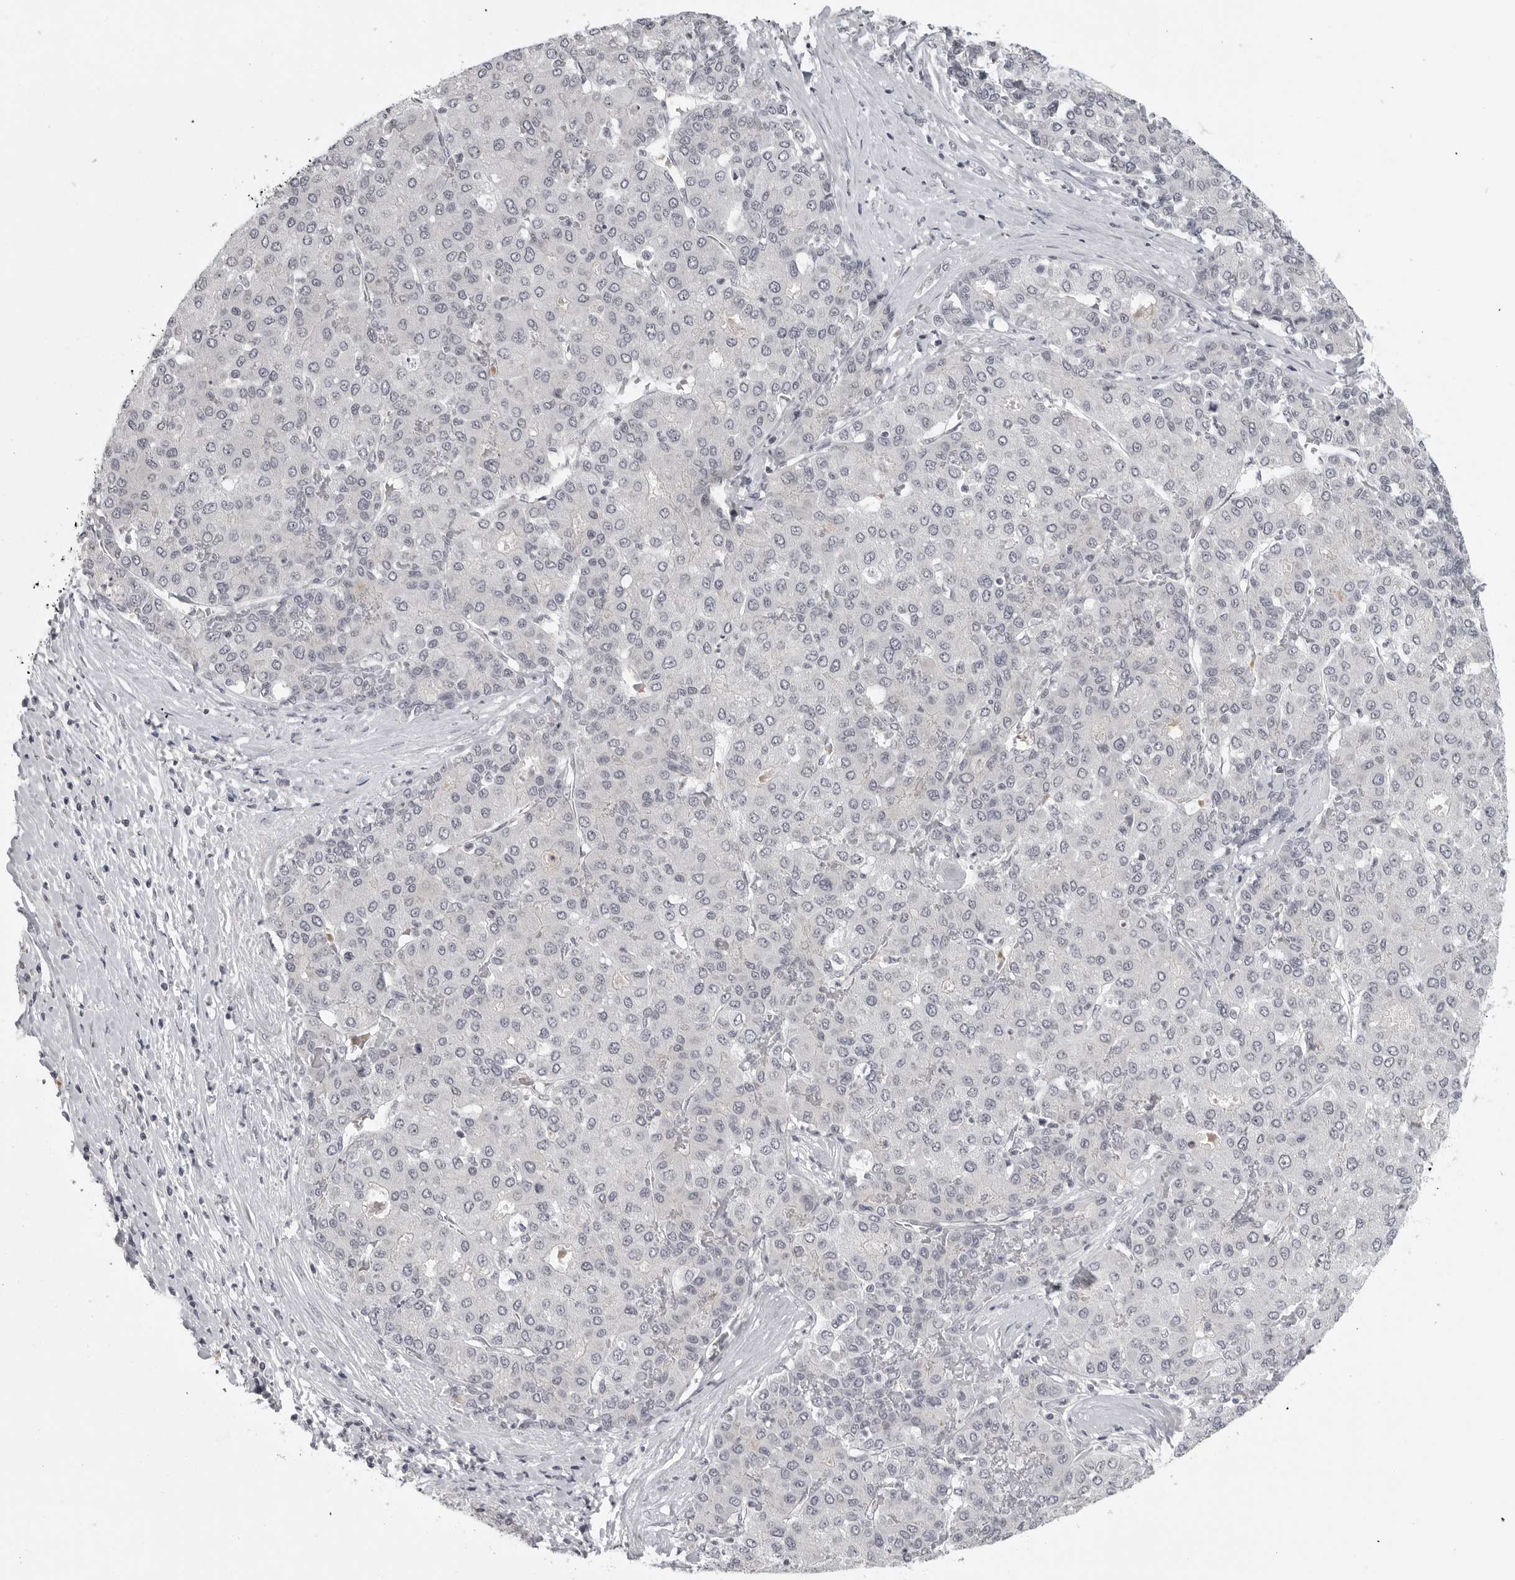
{"staining": {"intensity": "weak", "quantity": "<25%", "location": "cytoplasmic/membranous"}, "tissue": "liver cancer", "cell_type": "Tumor cells", "image_type": "cancer", "snomed": [{"axis": "morphology", "description": "Carcinoma, Hepatocellular, NOS"}, {"axis": "topography", "description": "Liver"}], "caption": "A high-resolution histopathology image shows immunohistochemistry staining of liver cancer (hepatocellular carcinoma), which shows no significant expression in tumor cells.", "gene": "CD300LD", "patient": {"sex": "male", "age": 65}}